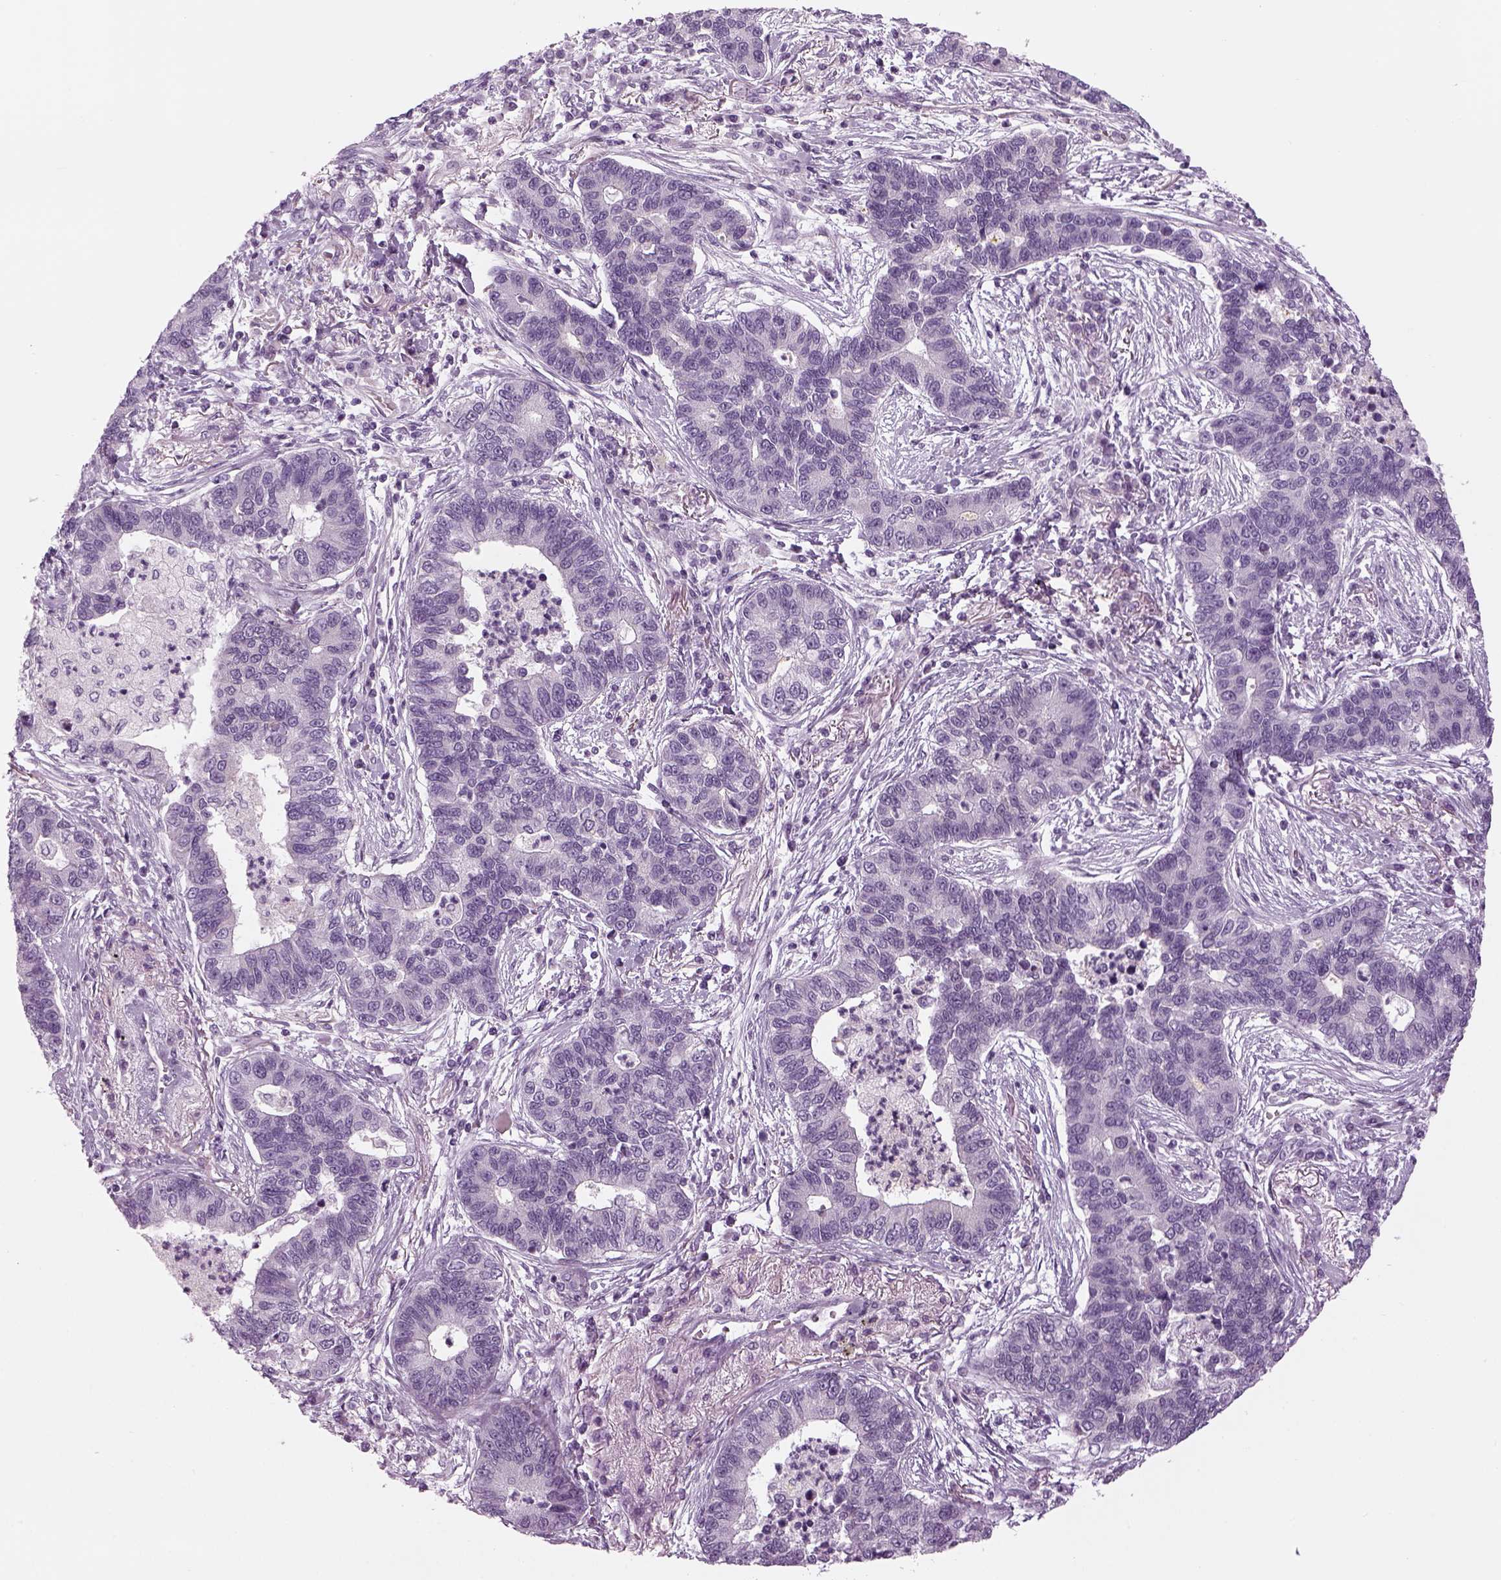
{"staining": {"intensity": "negative", "quantity": "none", "location": "none"}, "tissue": "lung cancer", "cell_type": "Tumor cells", "image_type": "cancer", "snomed": [{"axis": "morphology", "description": "Adenocarcinoma, NOS"}, {"axis": "topography", "description": "Lung"}], "caption": "There is no significant staining in tumor cells of lung cancer (adenocarcinoma).", "gene": "LRRIQ3", "patient": {"sex": "female", "age": 57}}